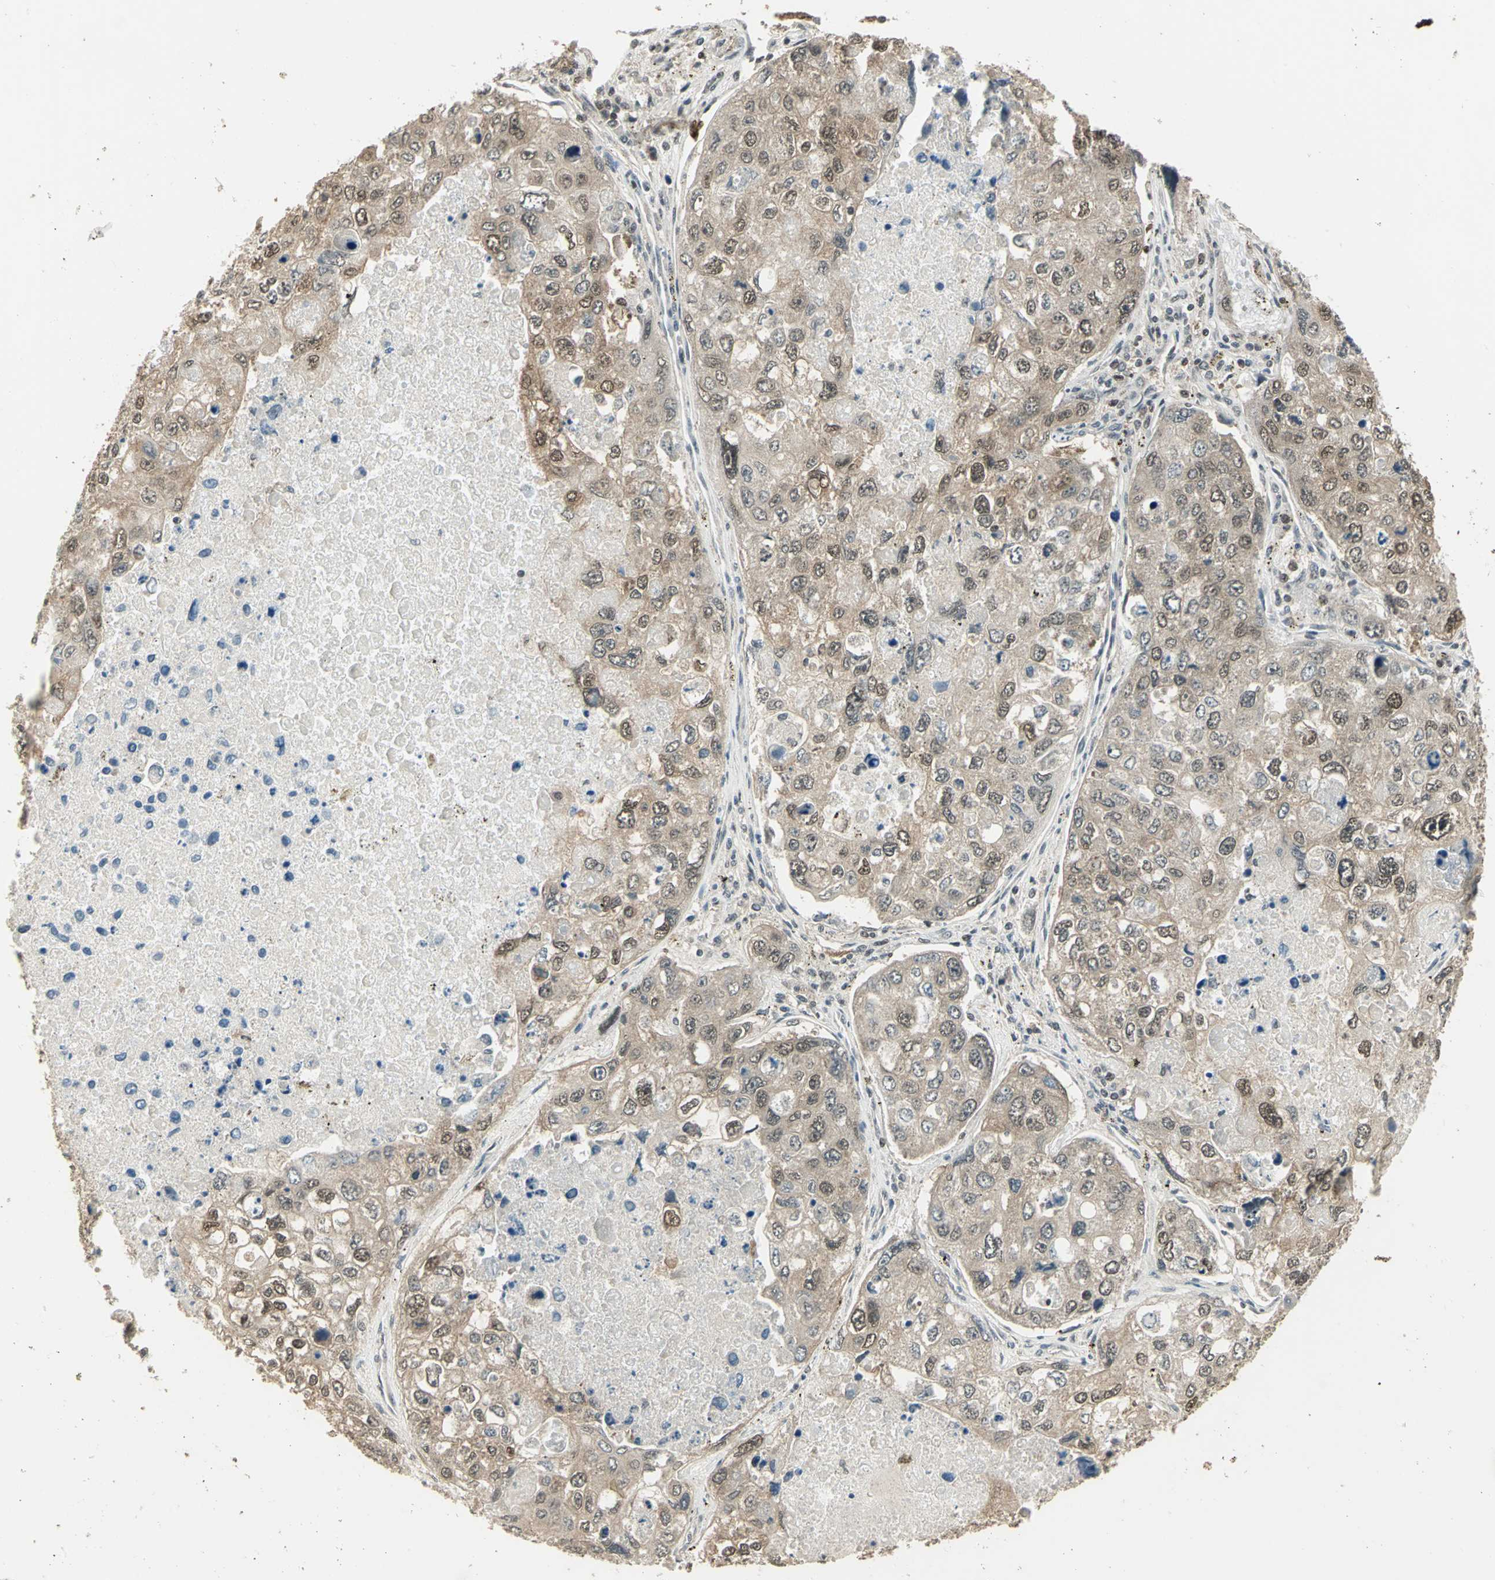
{"staining": {"intensity": "weak", "quantity": ">75%", "location": "cytoplasmic/membranous,nuclear"}, "tissue": "urothelial cancer", "cell_type": "Tumor cells", "image_type": "cancer", "snomed": [{"axis": "morphology", "description": "Urothelial carcinoma, High grade"}, {"axis": "topography", "description": "Lymph node"}, {"axis": "topography", "description": "Urinary bladder"}], "caption": "A histopathology image showing weak cytoplasmic/membranous and nuclear staining in about >75% of tumor cells in urothelial cancer, as visualized by brown immunohistochemical staining.", "gene": "PSMC3", "patient": {"sex": "male", "age": 51}}